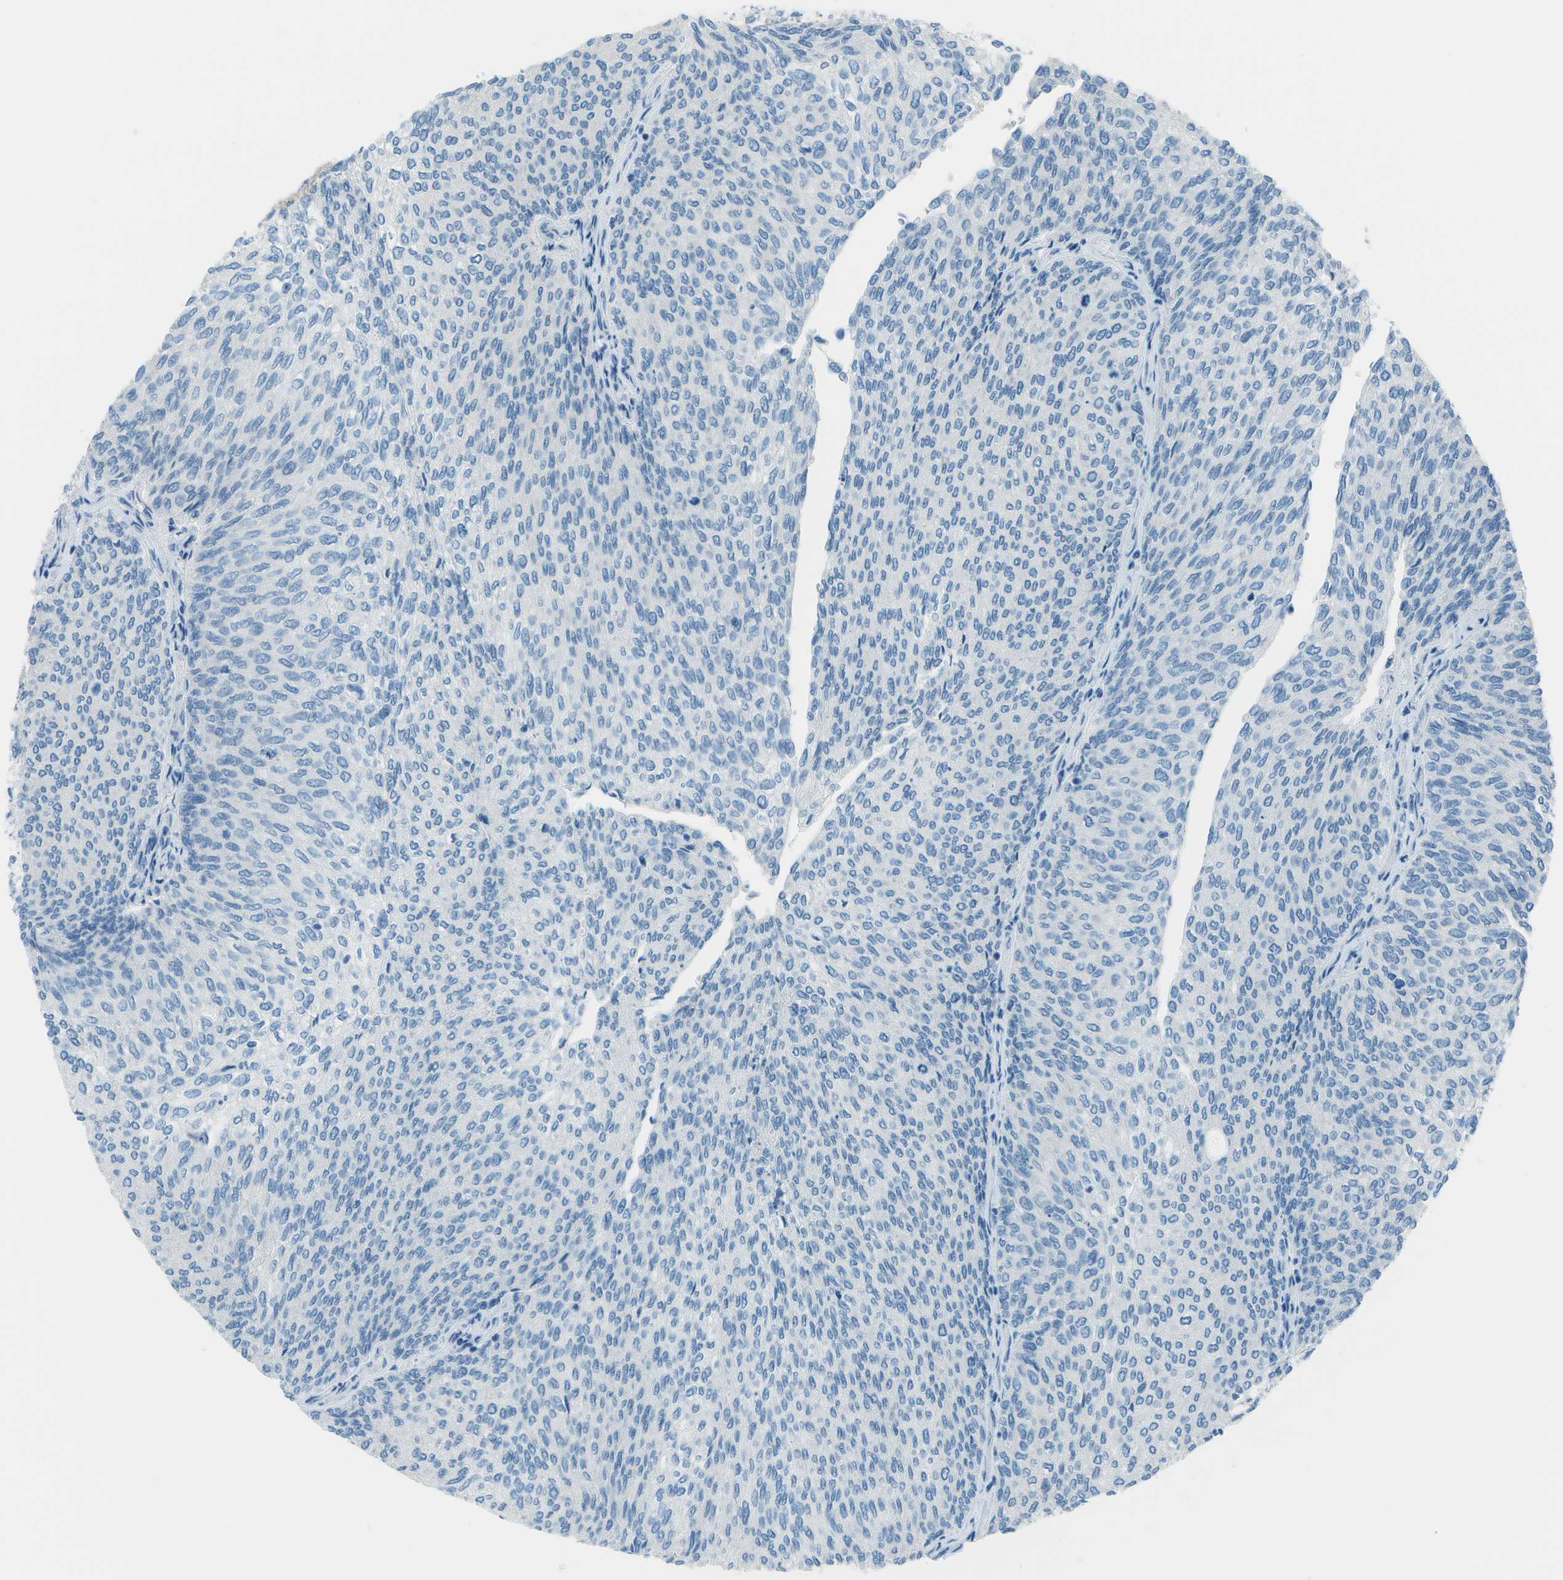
{"staining": {"intensity": "negative", "quantity": "none", "location": "none"}, "tissue": "urothelial cancer", "cell_type": "Tumor cells", "image_type": "cancer", "snomed": [{"axis": "morphology", "description": "Urothelial carcinoma, Low grade"}, {"axis": "topography", "description": "Urinary bladder"}], "caption": "A histopathology image of human urothelial cancer is negative for staining in tumor cells.", "gene": "FGF1", "patient": {"sex": "female", "age": 79}}